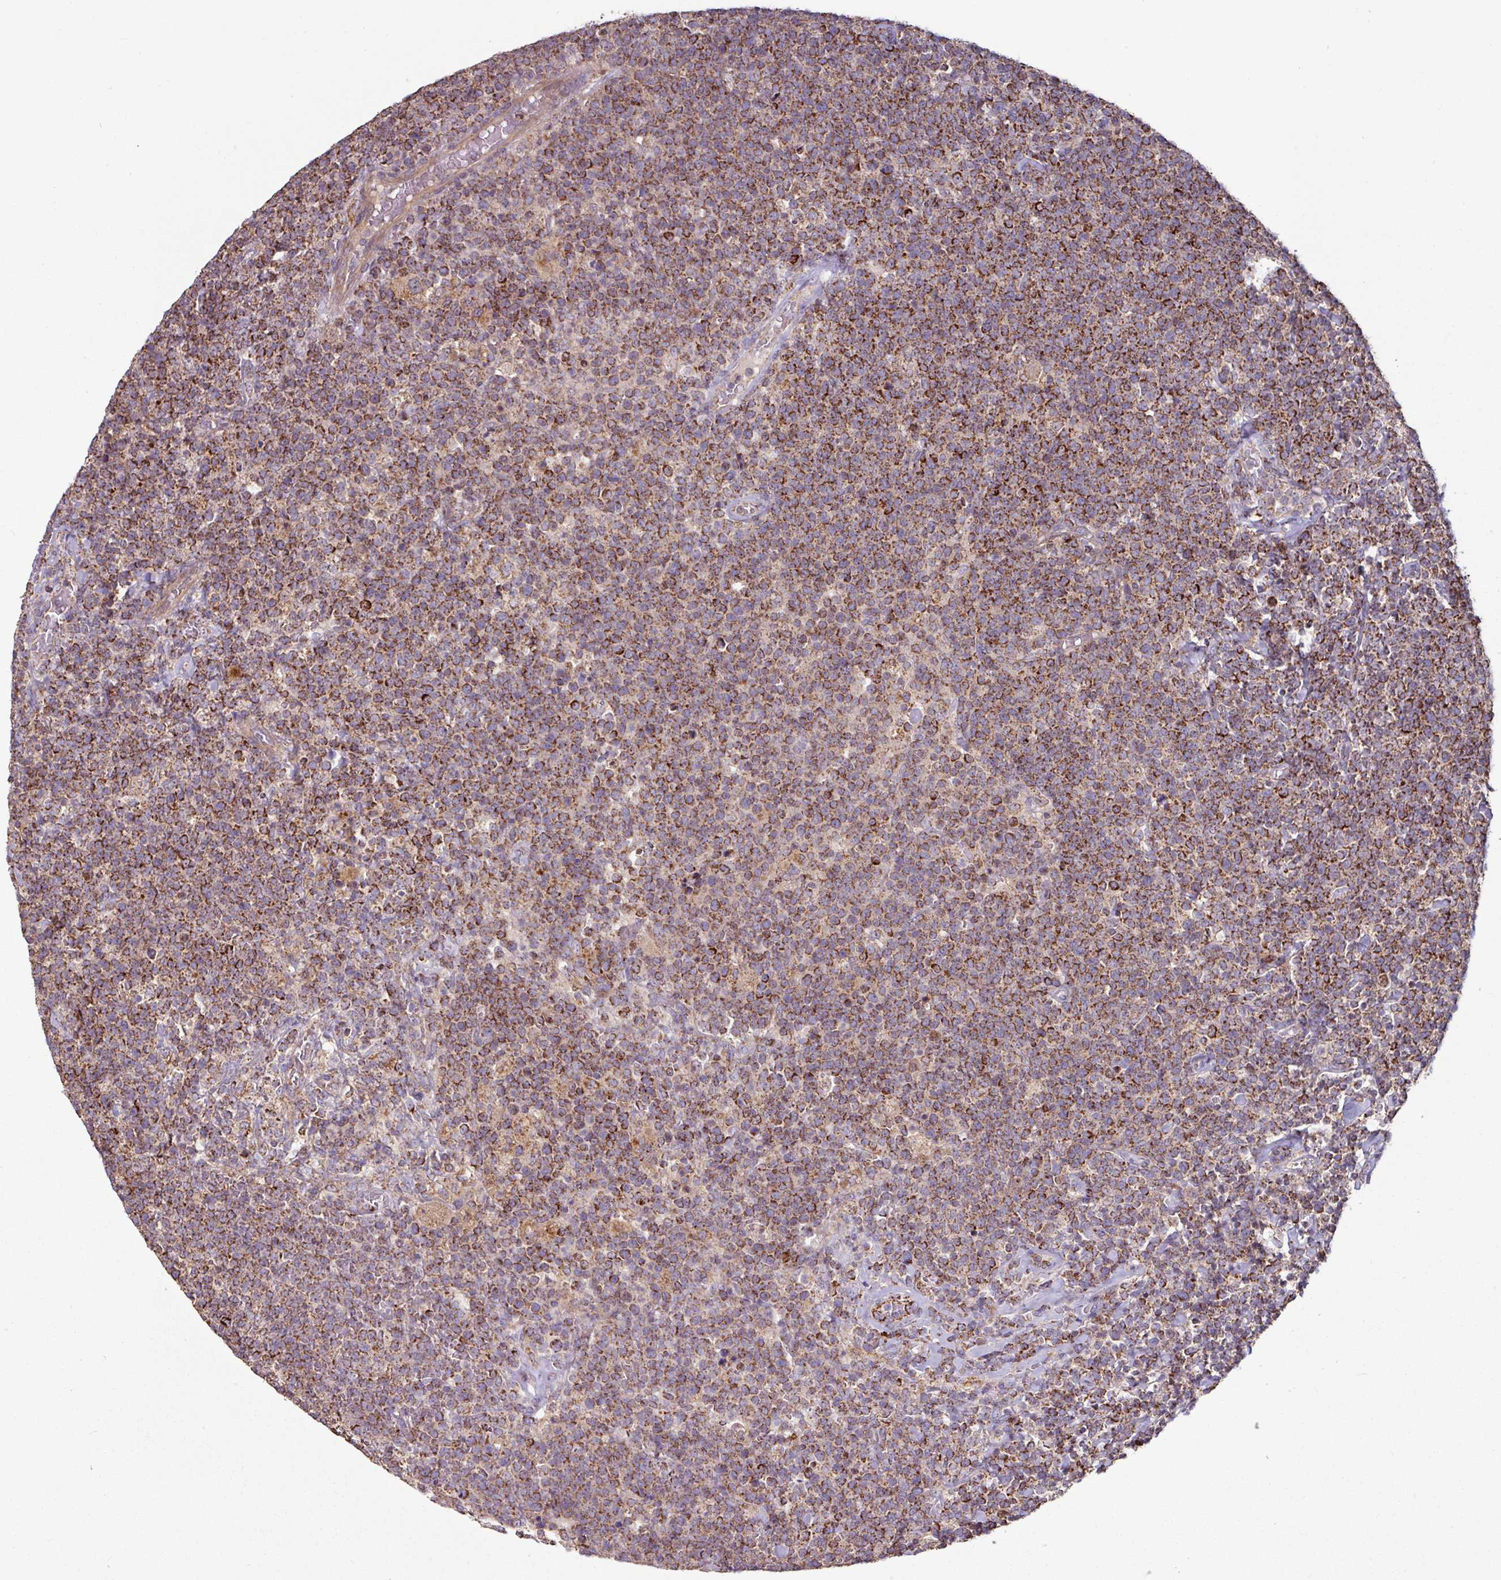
{"staining": {"intensity": "strong", "quantity": "25%-75%", "location": "cytoplasmic/membranous"}, "tissue": "lymphoma", "cell_type": "Tumor cells", "image_type": "cancer", "snomed": [{"axis": "morphology", "description": "Malignant lymphoma, non-Hodgkin's type, High grade"}, {"axis": "topography", "description": "Lymph node"}], "caption": "A high amount of strong cytoplasmic/membranous positivity is identified in about 25%-75% of tumor cells in lymphoma tissue. The protein of interest is shown in brown color, while the nuclei are stained blue.", "gene": "OR2D3", "patient": {"sex": "male", "age": 61}}